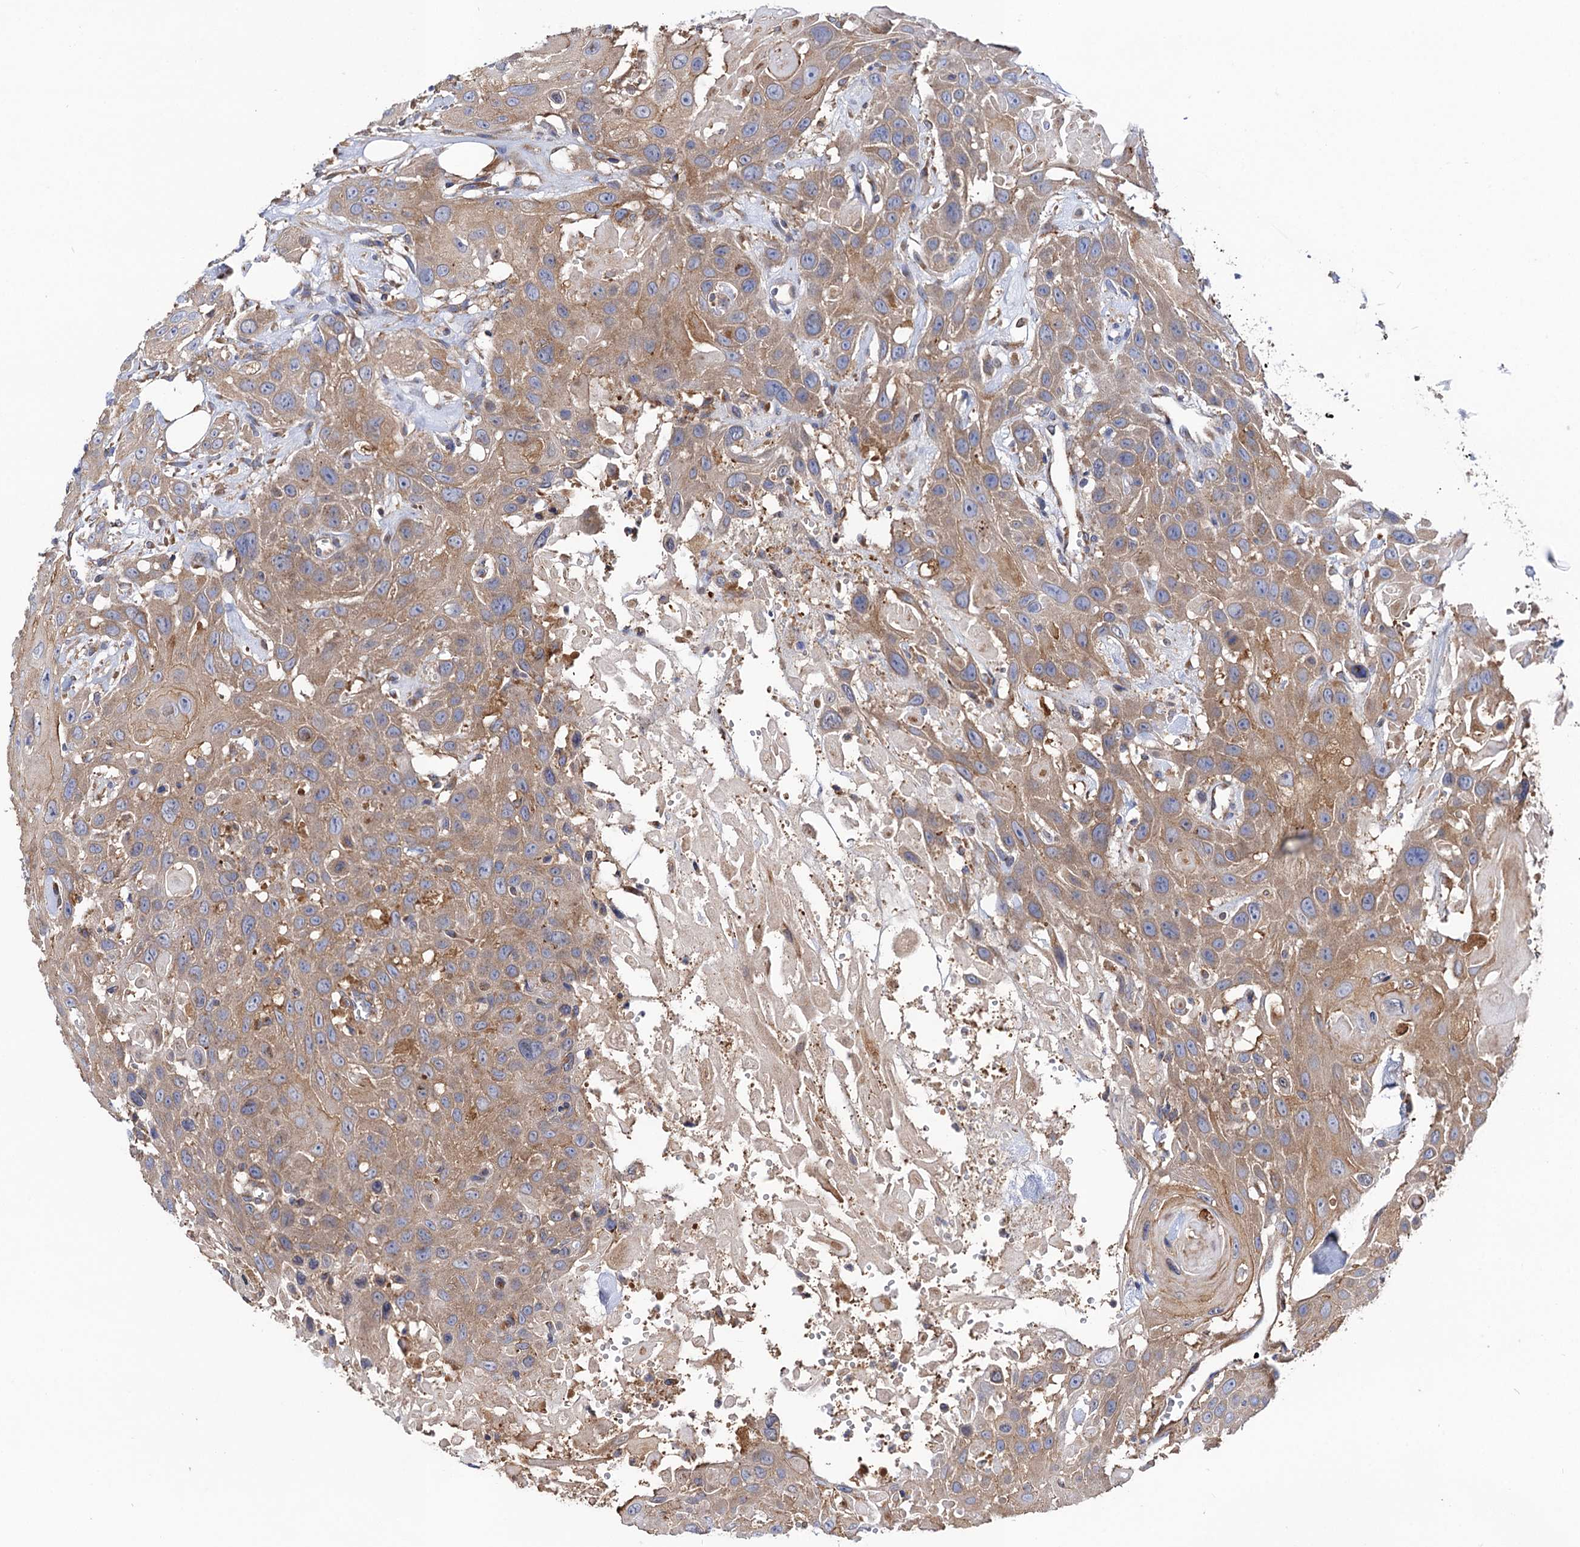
{"staining": {"intensity": "moderate", "quantity": ">75%", "location": "cytoplasmic/membranous"}, "tissue": "head and neck cancer", "cell_type": "Tumor cells", "image_type": "cancer", "snomed": [{"axis": "morphology", "description": "Squamous cell carcinoma, NOS"}, {"axis": "topography", "description": "Head-Neck"}], "caption": "Head and neck cancer stained with IHC displays moderate cytoplasmic/membranous expression in approximately >75% of tumor cells.", "gene": "DYDC1", "patient": {"sex": "male", "age": 81}}